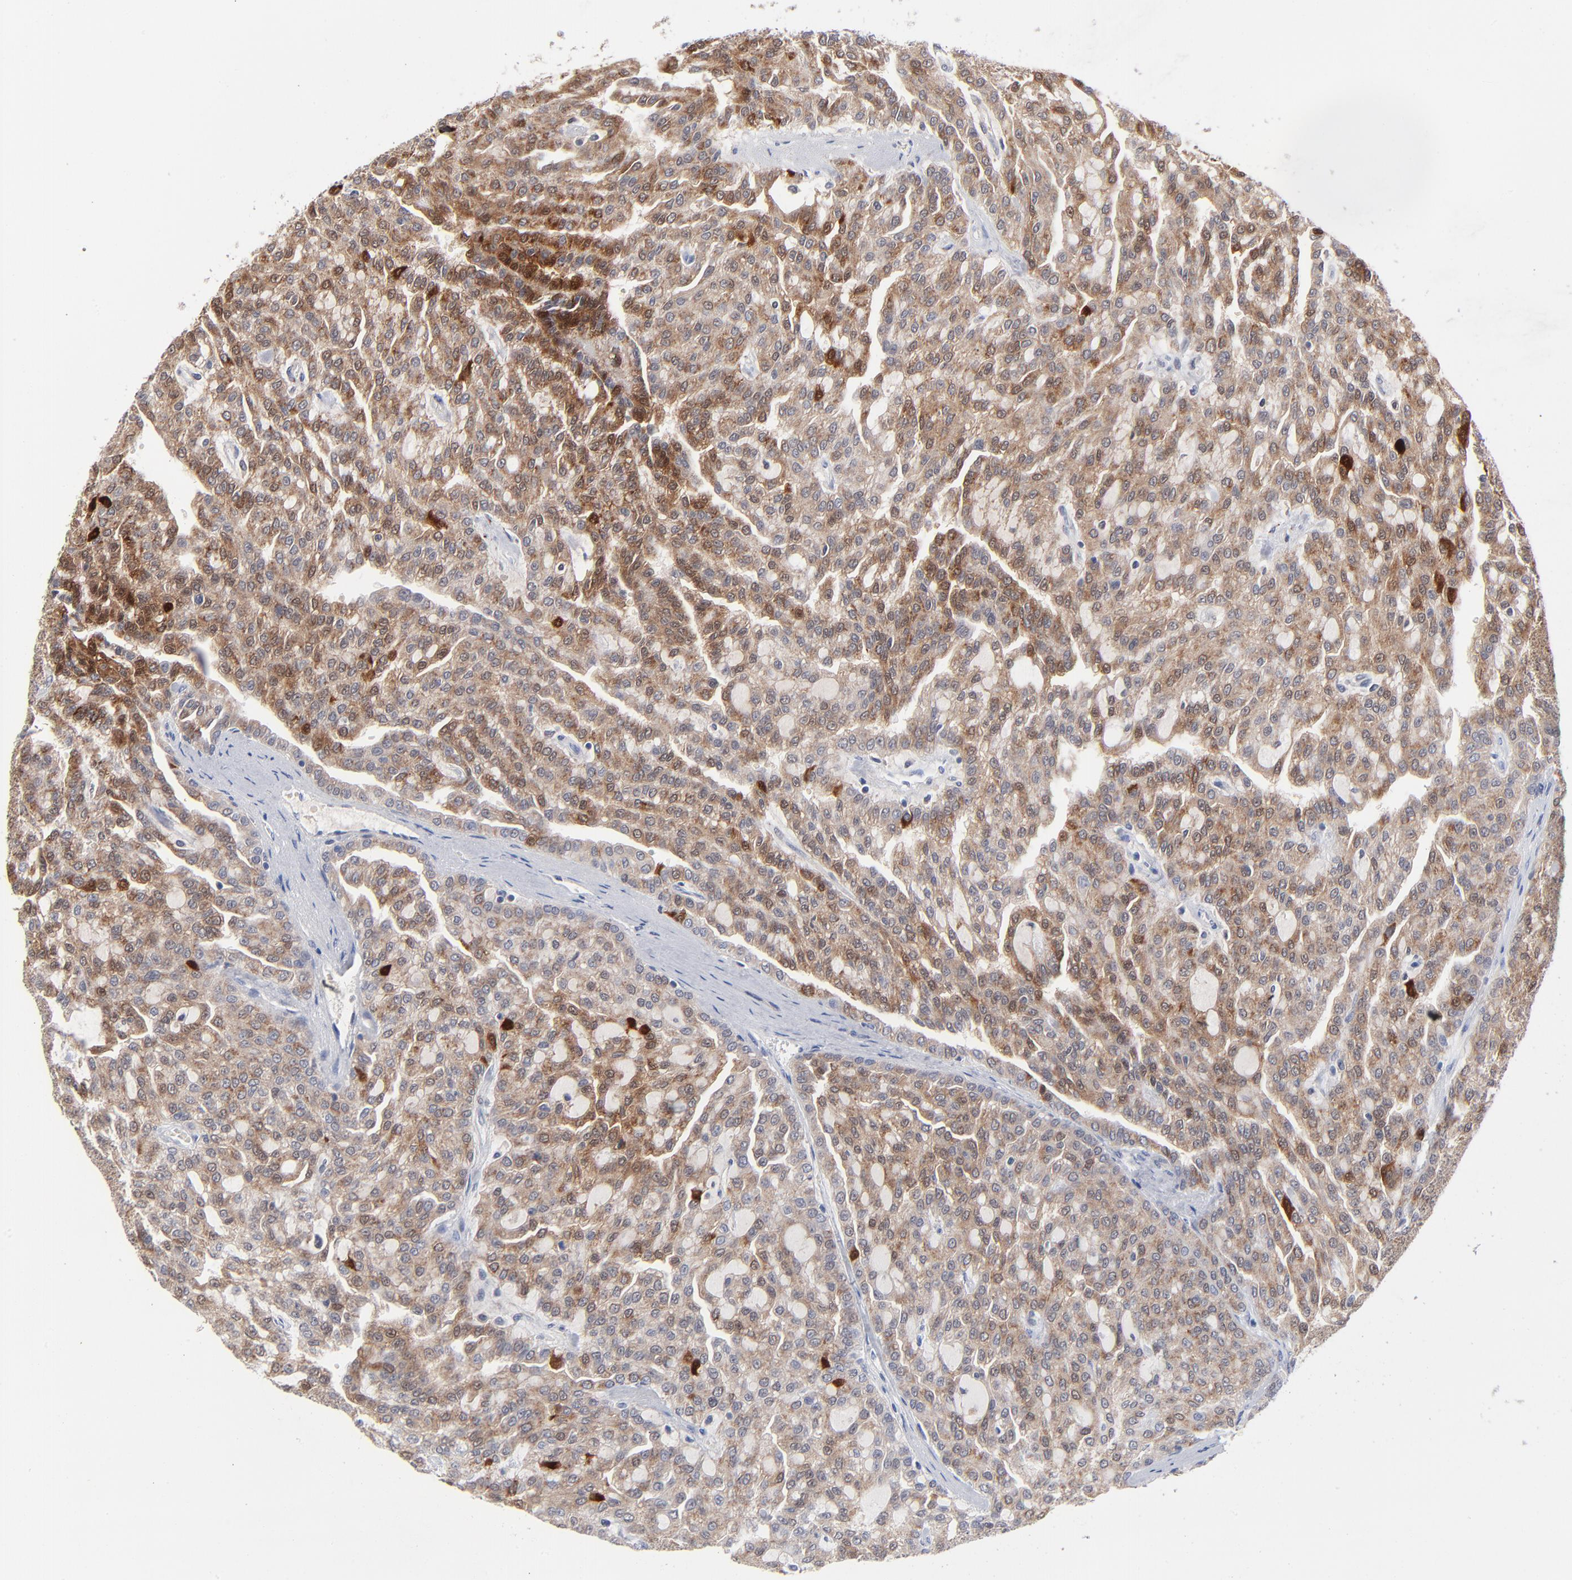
{"staining": {"intensity": "moderate", "quantity": ">75%", "location": "cytoplasmic/membranous"}, "tissue": "renal cancer", "cell_type": "Tumor cells", "image_type": "cancer", "snomed": [{"axis": "morphology", "description": "Adenocarcinoma, NOS"}, {"axis": "topography", "description": "Kidney"}], "caption": "This image reveals adenocarcinoma (renal) stained with immunohistochemistry (IHC) to label a protein in brown. The cytoplasmic/membranous of tumor cells show moderate positivity for the protein. Nuclei are counter-stained blue.", "gene": "CHCHD10", "patient": {"sex": "male", "age": 63}}